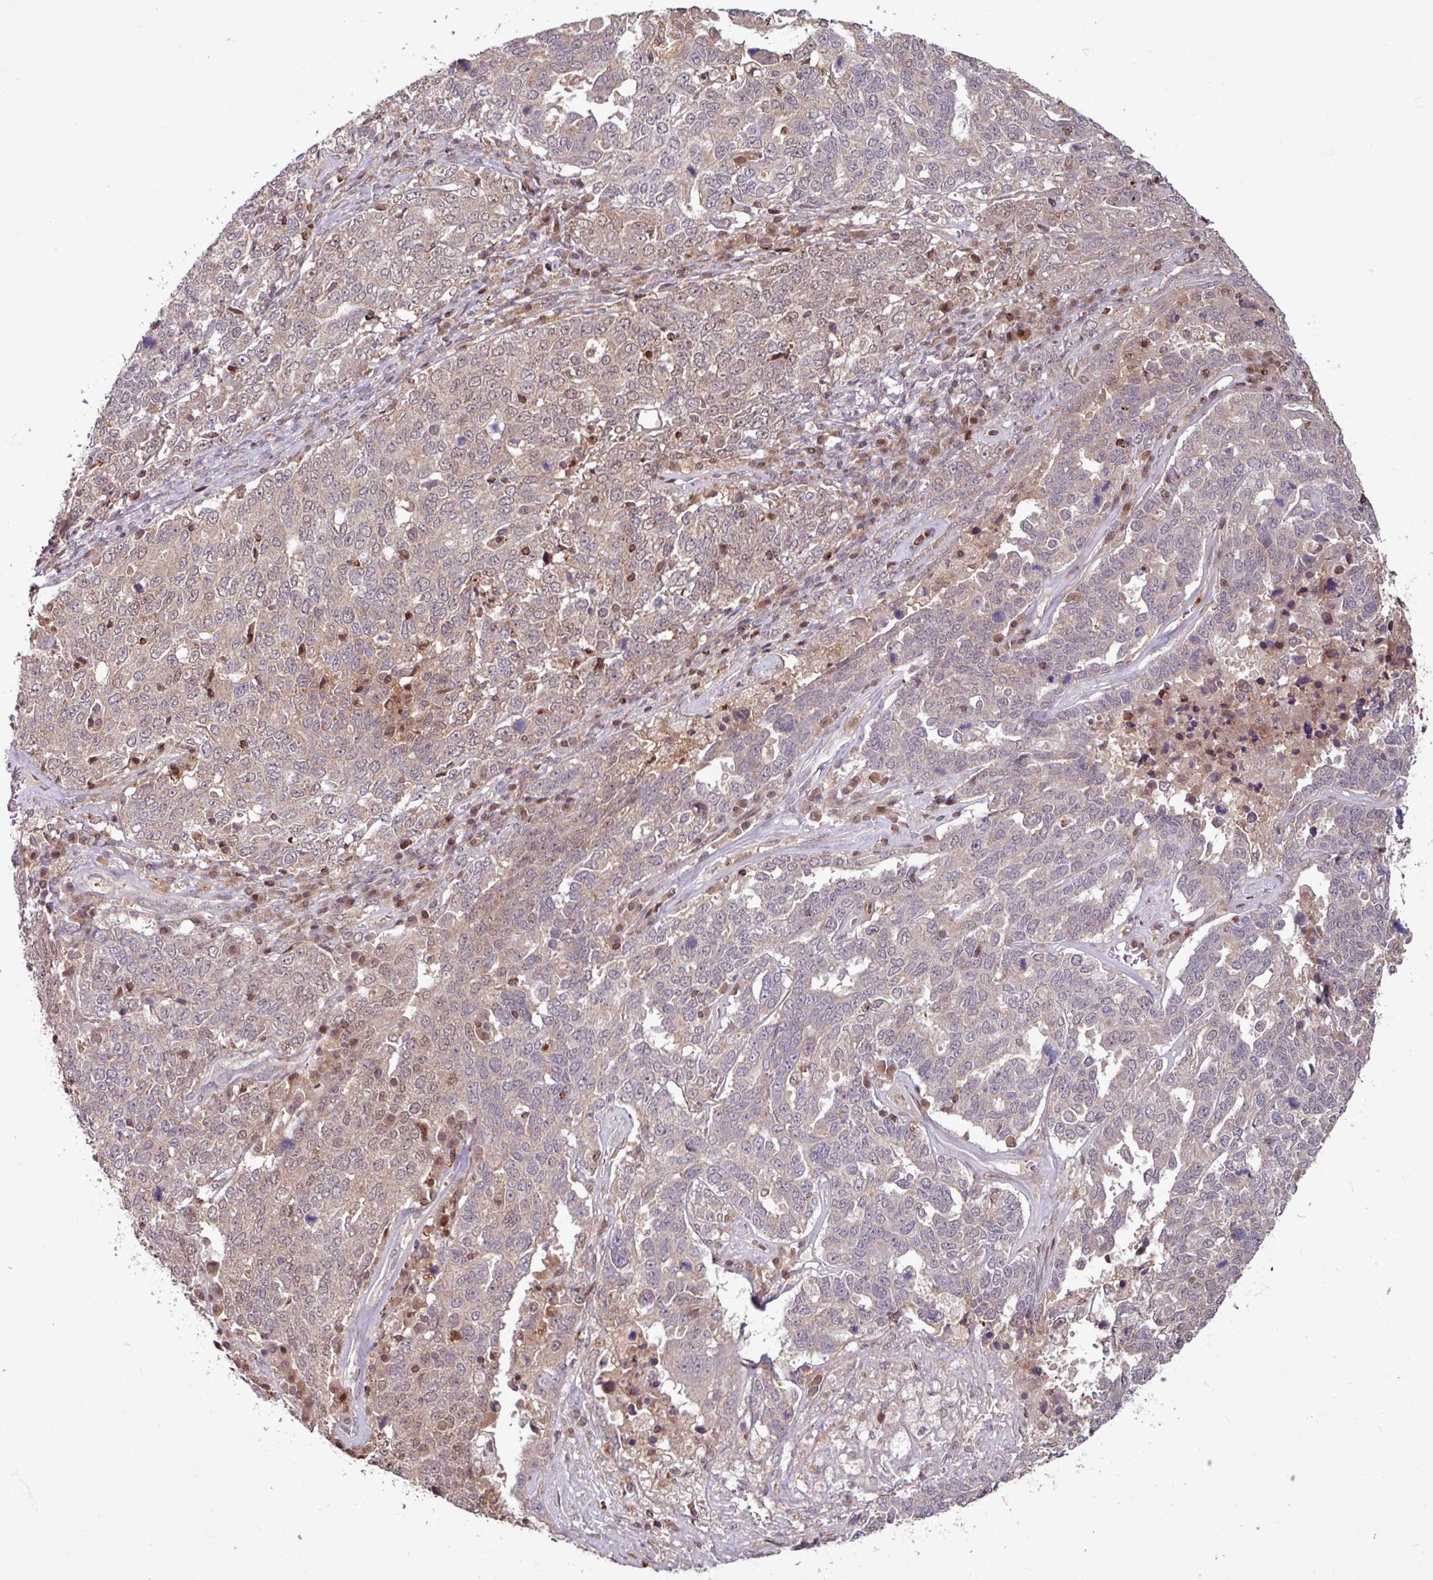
{"staining": {"intensity": "weak", "quantity": "<25%", "location": "nuclear"}, "tissue": "ovarian cancer", "cell_type": "Tumor cells", "image_type": "cancer", "snomed": [{"axis": "morphology", "description": "Carcinoma, endometroid"}, {"axis": "topography", "description": "Ovary"}], "caption": "An IHC image of endometroid carcinoma (ovarian) is shown. There is no staining in tumor cells of endometroid carcinoma (ovarian).", "gene": "OR6B1", "patient": {"sex": "female", "age": 62}}